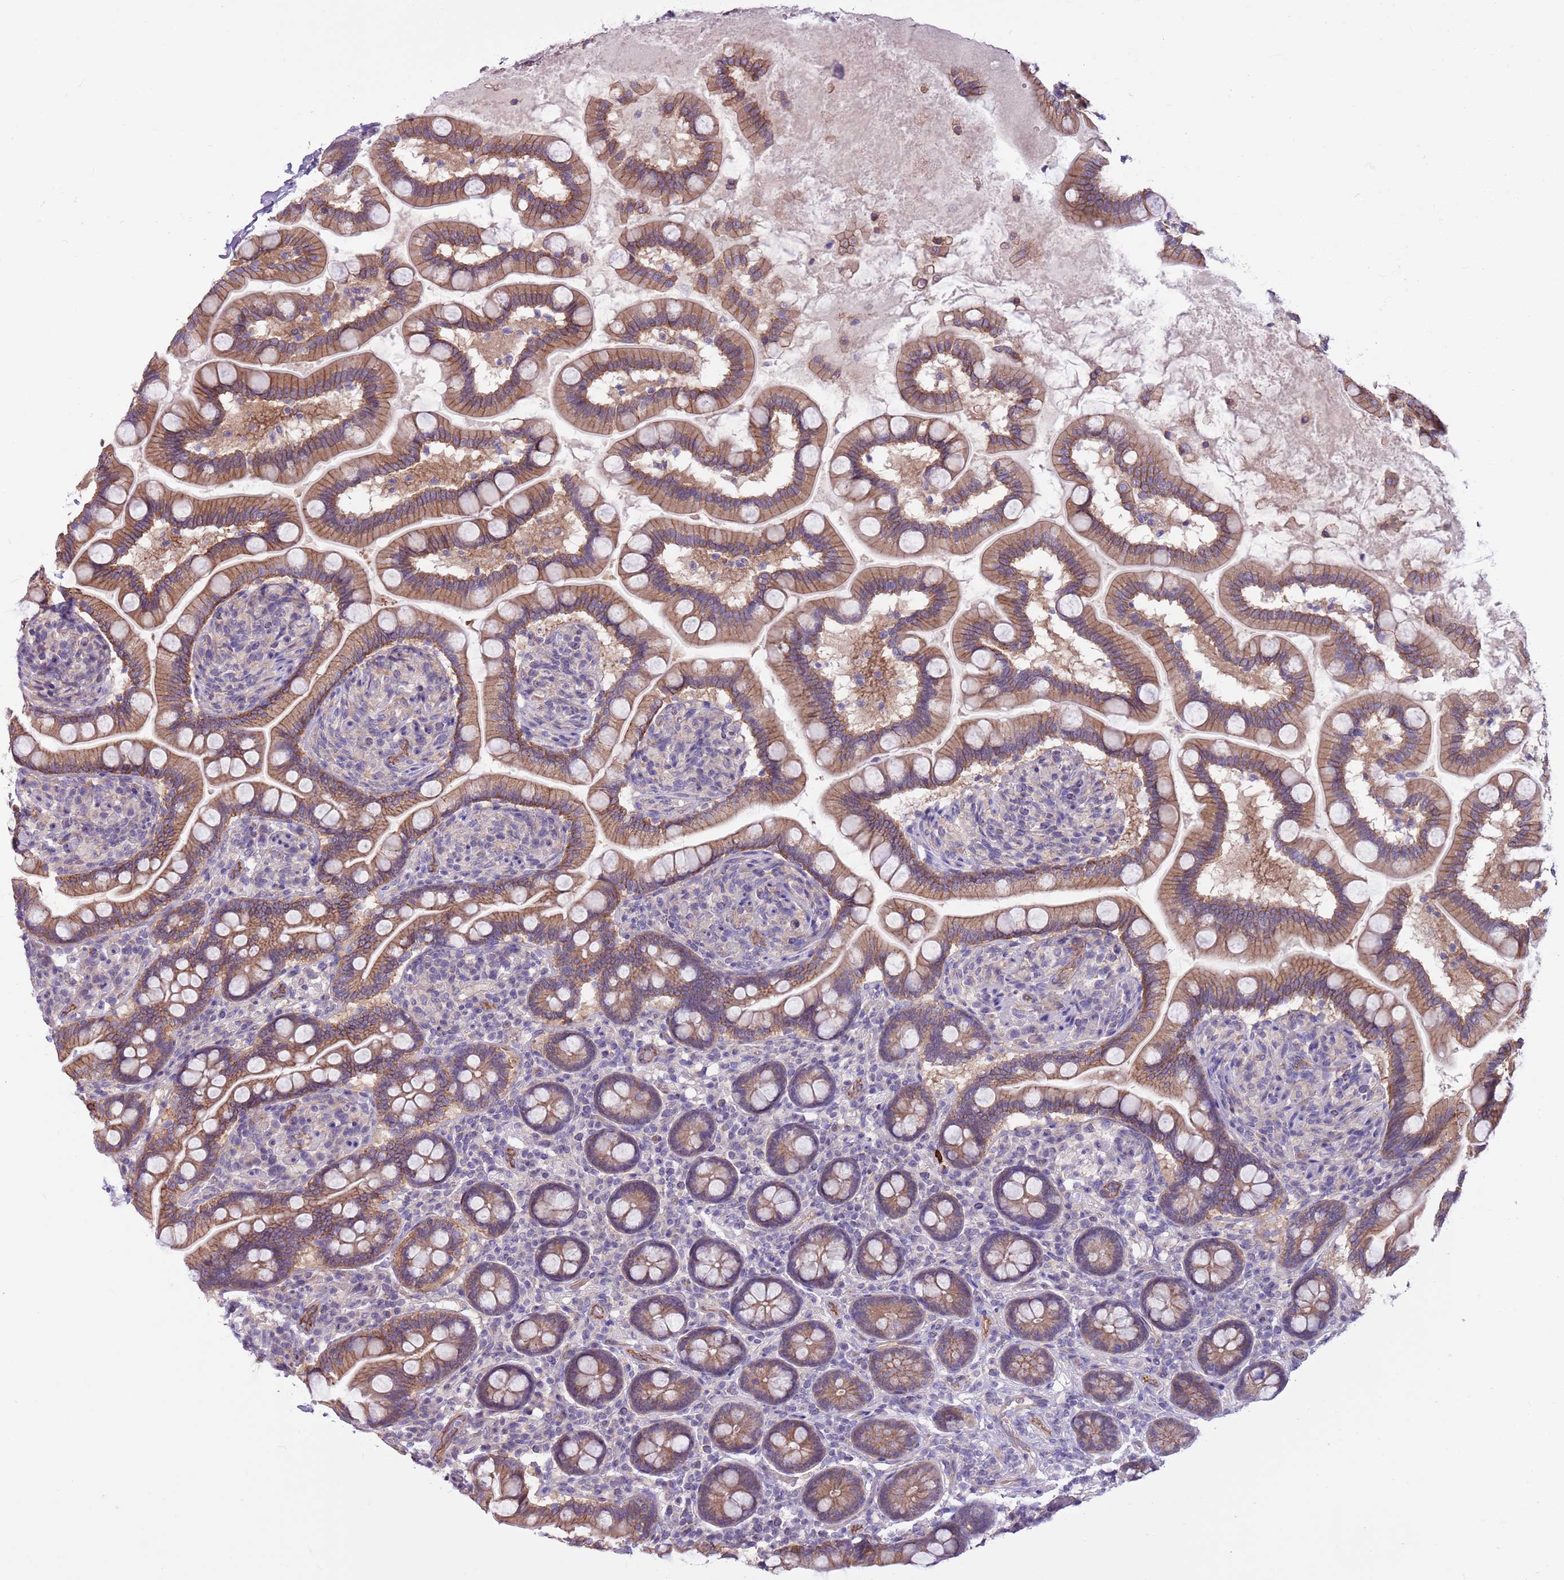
{"staining": {"intensity": "moderate", "quantity": ">75%", "location": "cytoplasmic/membranous"}, "tissue": "small intestine", "cell_type": "Glandular cells", "image_type": "normal", "snomed": [{"axis": "morphology", "description": "Normal tissue, NOS"}, {"axis": "topography", "description": "Small intestine"}], "caption": "An image showing moderate cytoplasmic/membranous staining in about >75% of glandular cells in unremarkable small intestine, as visualized by brown immunohistochemical staining.", "gene": "PARP8", "patient": {"sex": "female", "age": 64}}